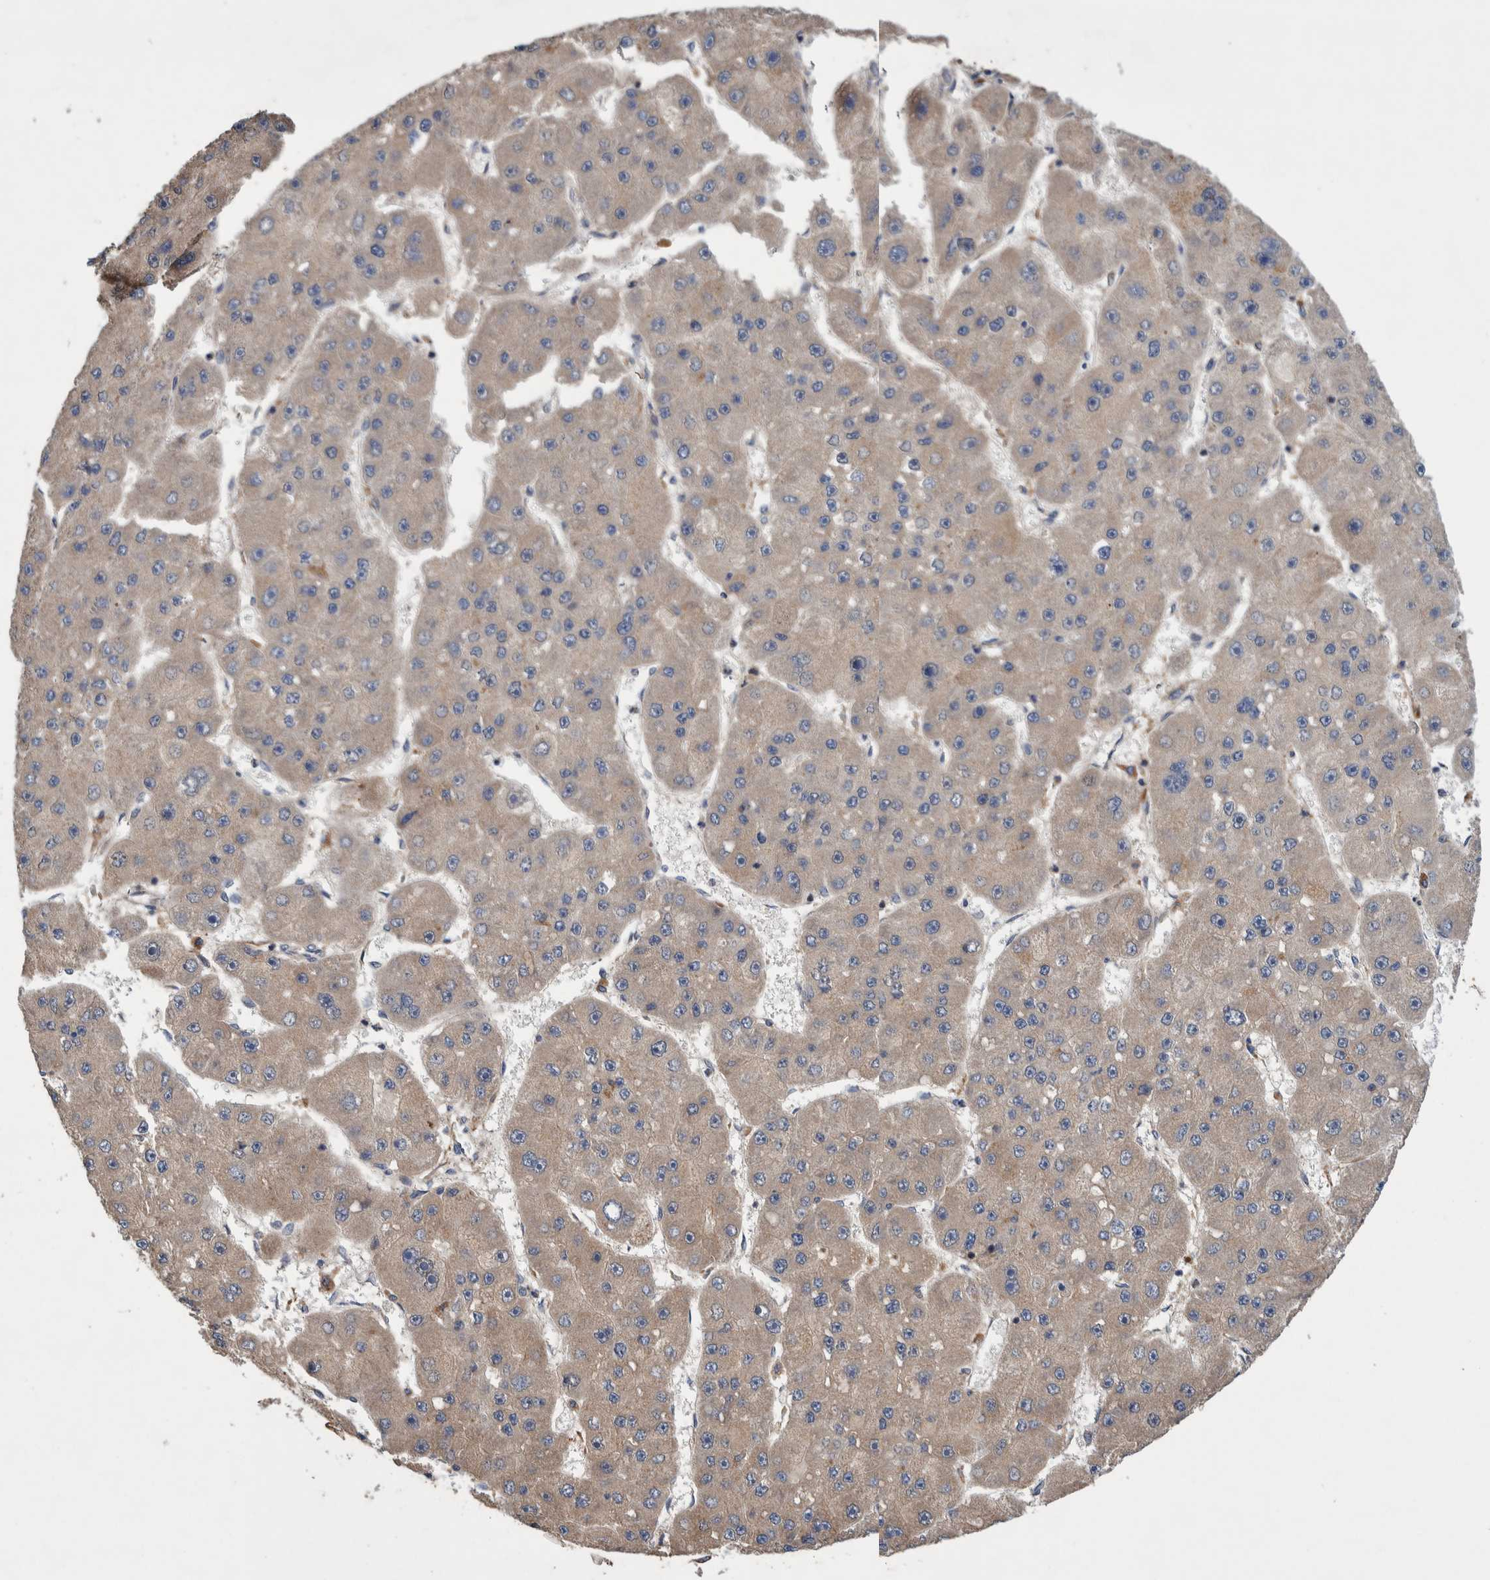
{"staining": {"intensity": "weak", "quantity": ">75%", "location": "cytoplasmic/membranous"}, "tissue": "liver cancer", "cell_type": "Tumor cells", "image_type": "cancer", "snomed": [{"axis": "morphology", "description": "Carcinoma, Hepatocellular, NOS"}, {"axis": "topography", "description": "Liver"}], "caption": "Protein positivity by immunohistochemistry (IHC) shows weak cytoplasmic/membranous positivity in approximately >75% of tumor cells in liver cancer (hepatocellular carcinoma).", "gene": "PIK3R6", "patient": {"sex": "female", "age": 61}}